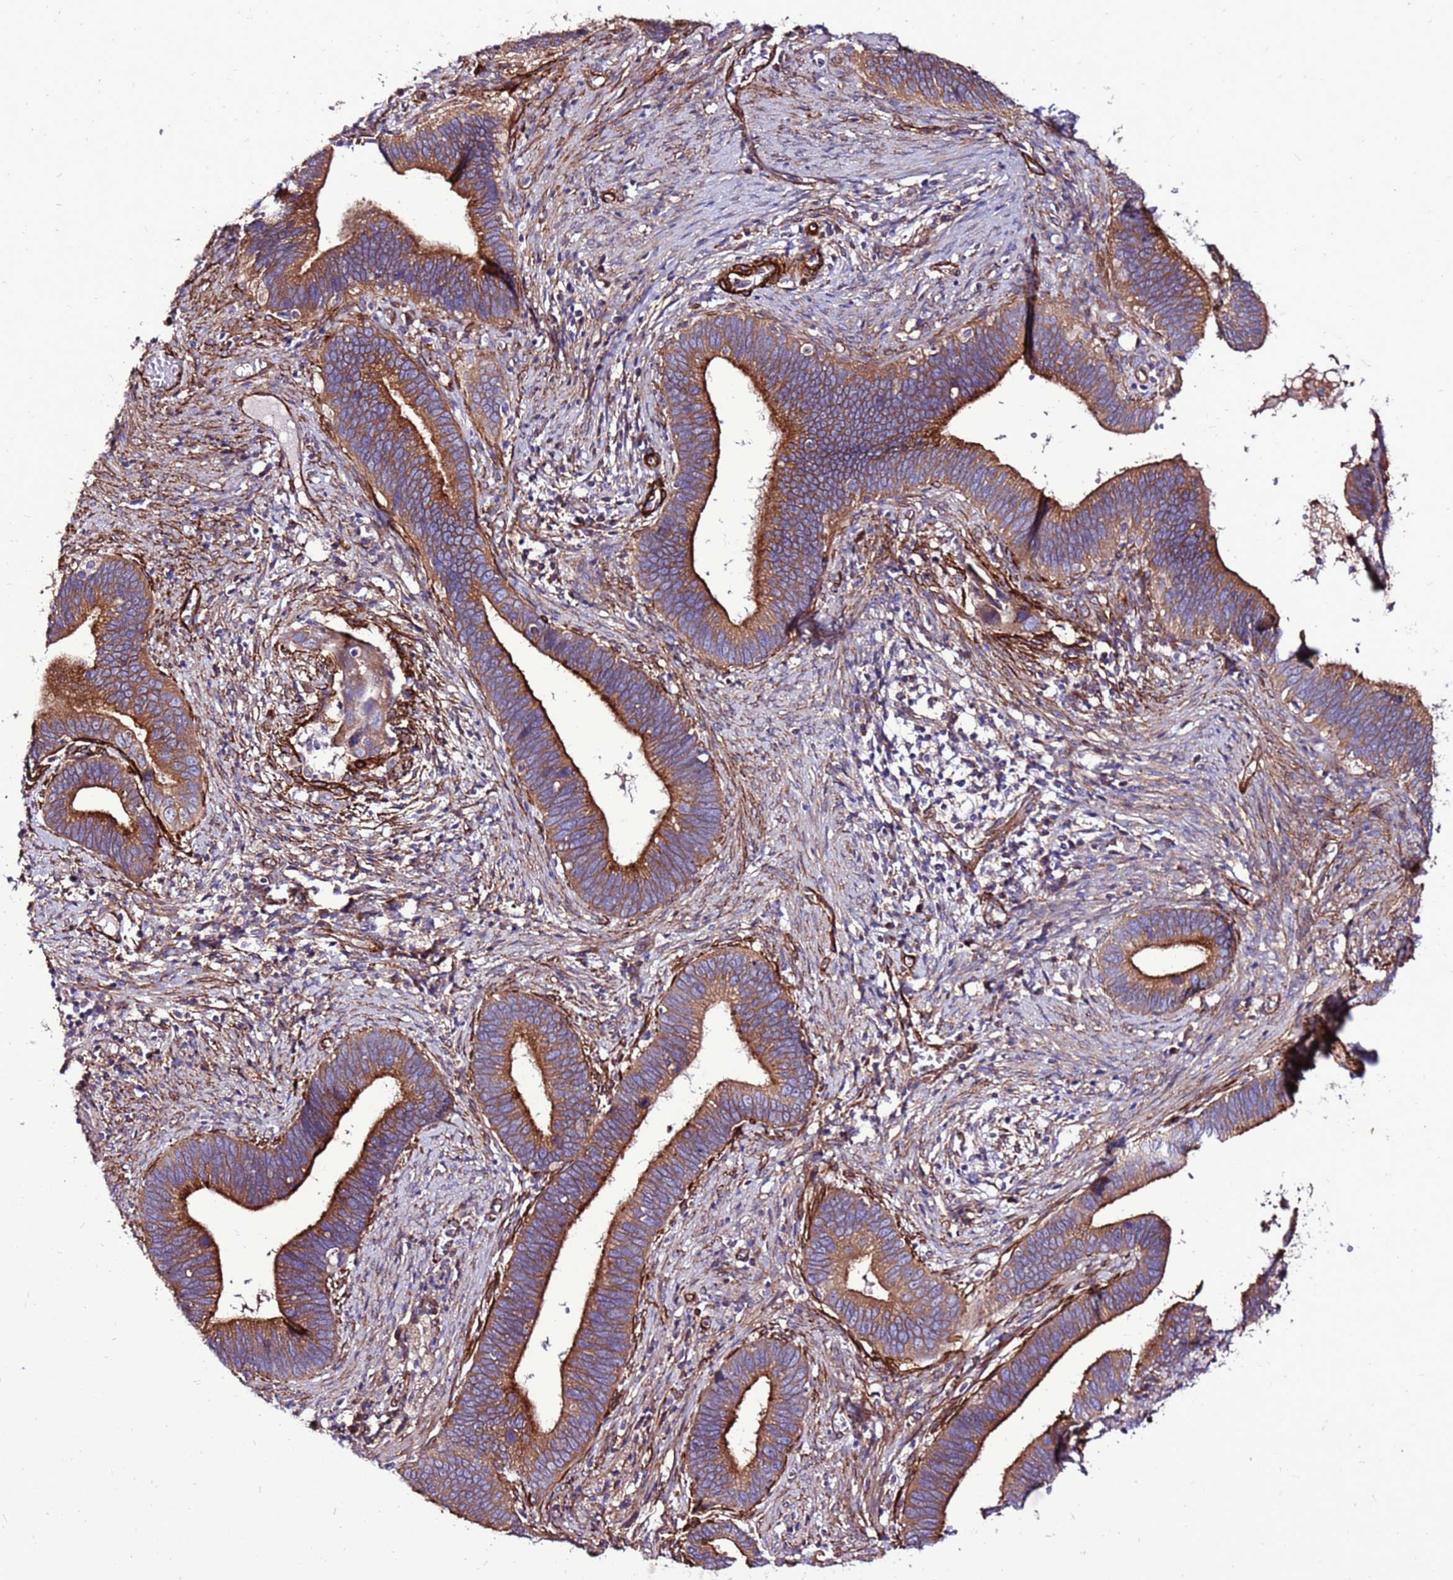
{"staining": {"intensity": "moderate", "quantity": ">75%", "location": "cytoplasmic/membranous"}, "tissue": "cervical cancer", "cell_type": "Tumor cells", "image_type": "cancer", "snomed": [{"axis": "morphology", "description": "Adenocarcinoma, NOS"}, {"axis": "topography", "description": "Cervix"}], "caption": "Human cervical cancer stained with a protein marker reveals moderate staining in tumor cells.", "gene": "EI24", "patient": {"sex": "female", "age": 42}}